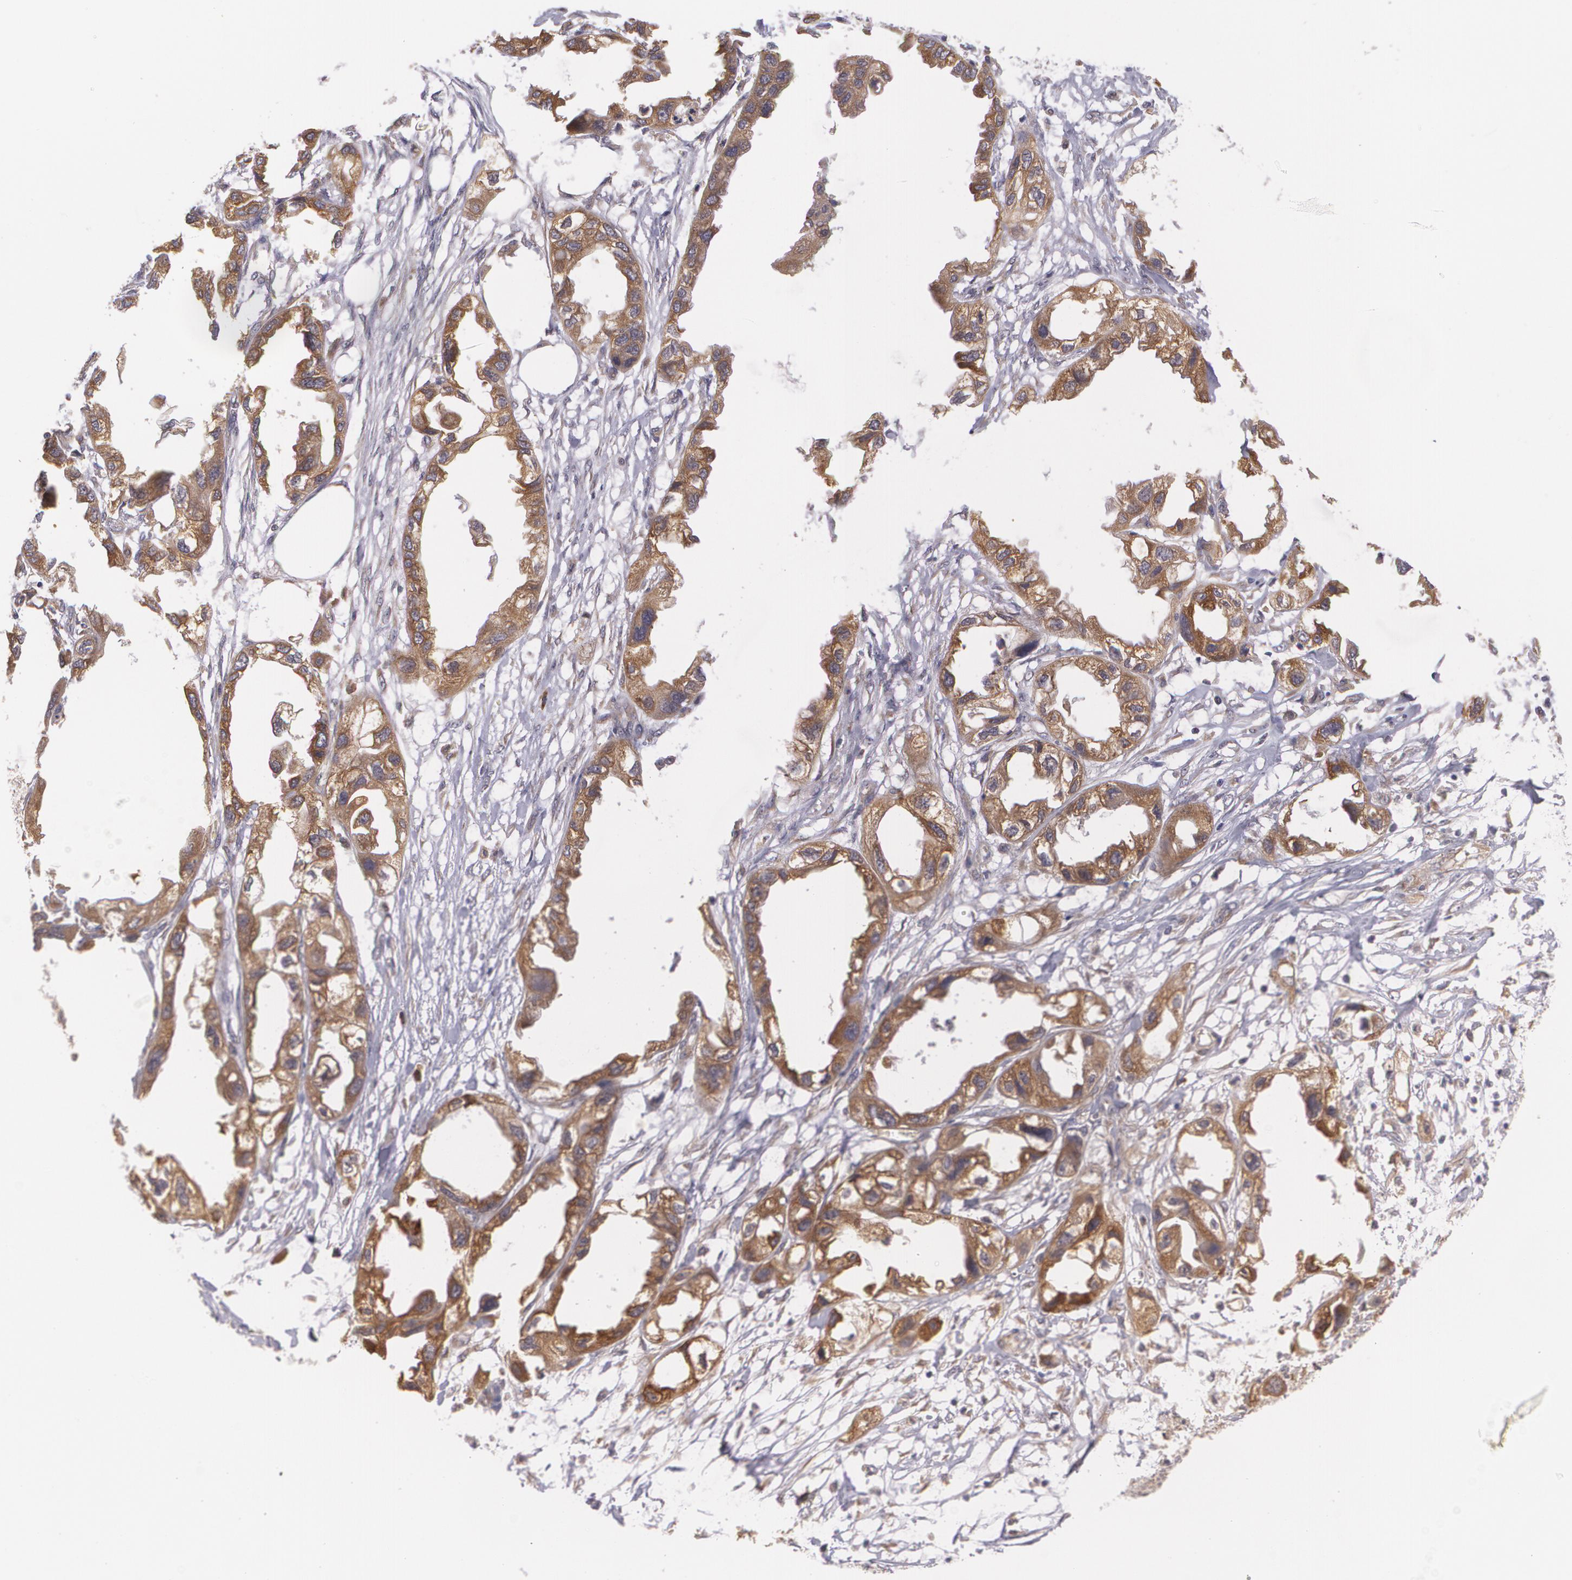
{"staining": {"intensity": "moderate", "quantity": ">75%", "location": "cytoplasmic/membranous"}, "tissue": "endometrial cancer", "cell_type": "Tumor cells", "image_type": "cancer", "snomed": [{"axis": "morphology", "description": "Adenocarcinoma, NOS"}, {"axis": "topography", "description": "Endometrium"}], "caption": "Adenocarcinoma (endometrial) stained with DAB immunohistochemistry (IHC) demonstrates medium levels of moderate cytoplasmic/membranous expression in about >75% of tumor cells.", "gene": "CCL17", "patient": {"sex": "female", "age": 67}}